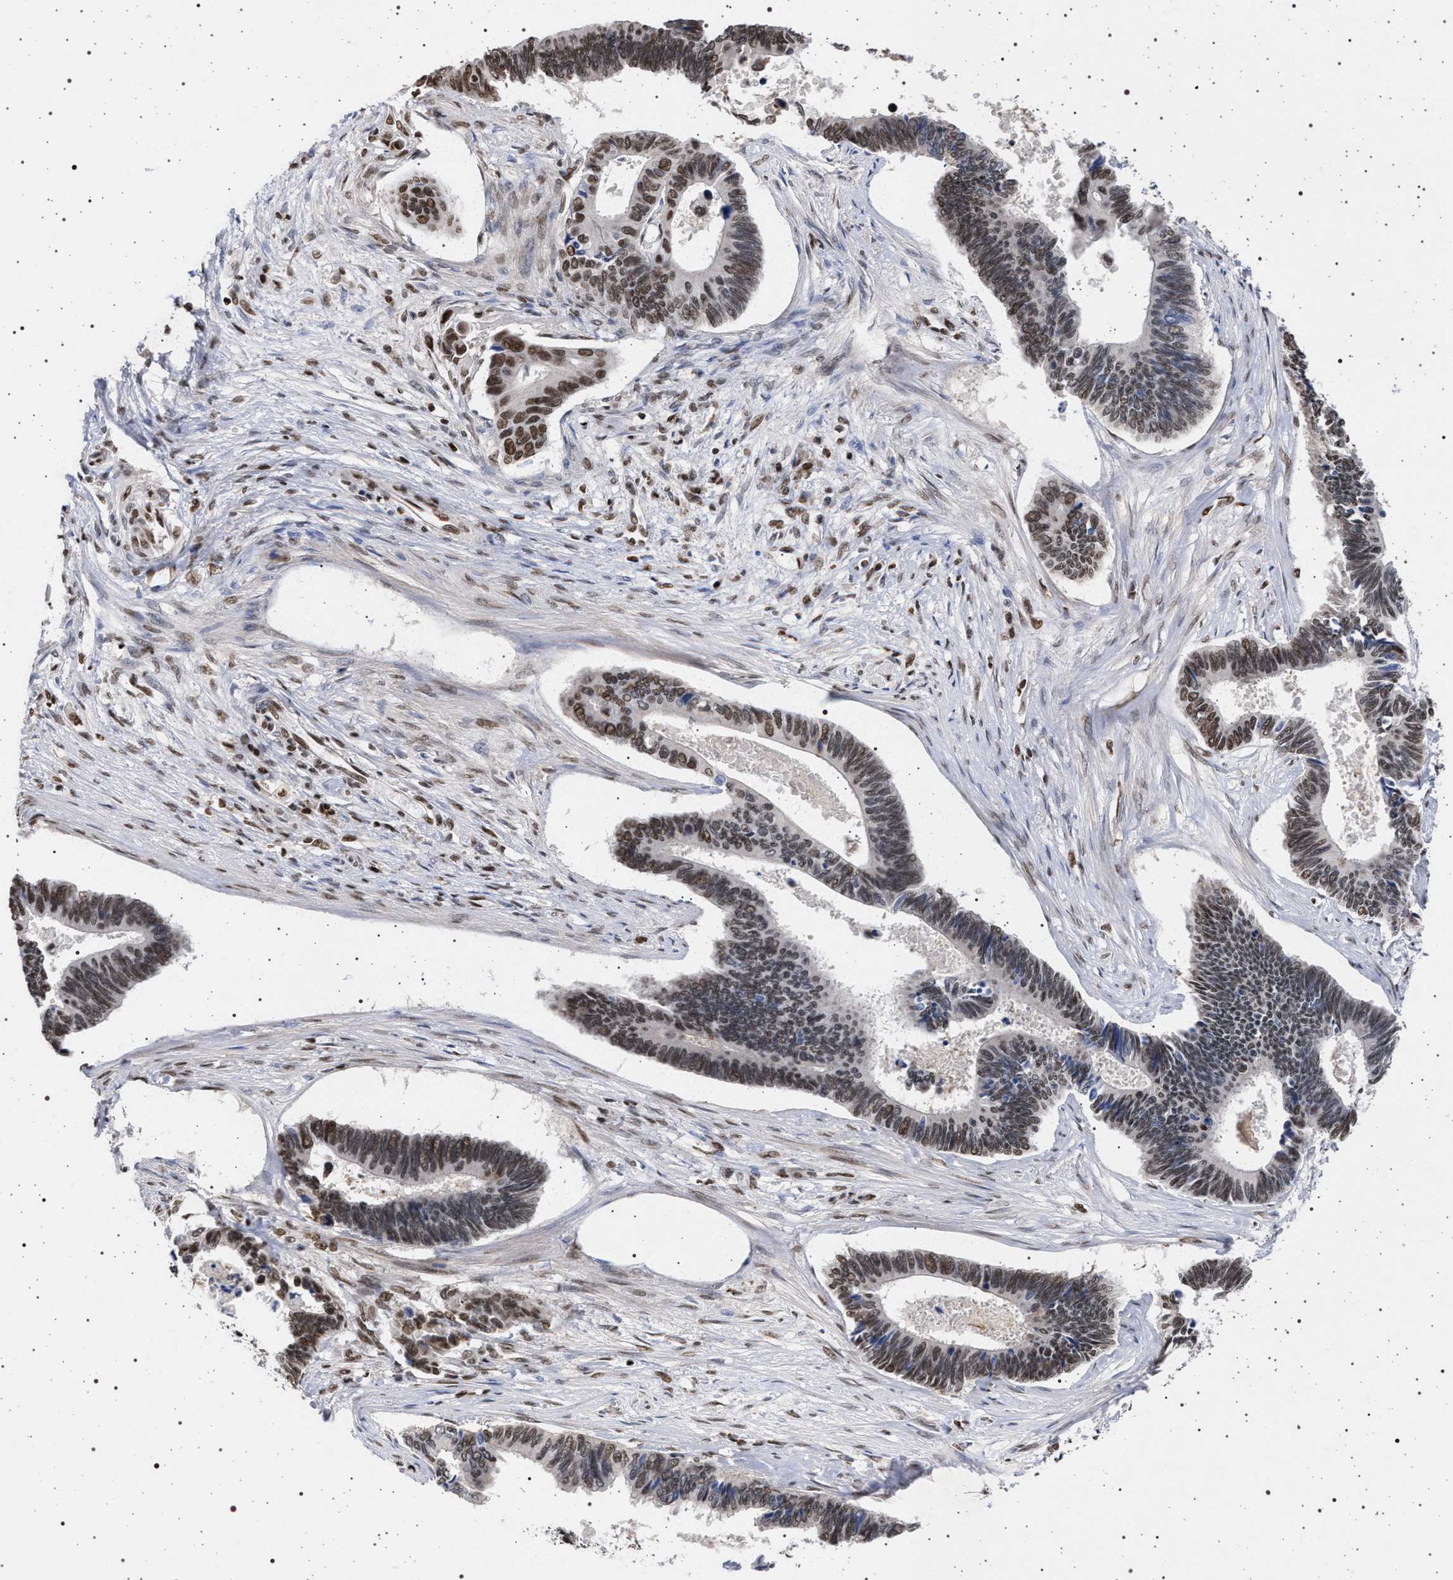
{"staining": {"intensity": "moderate", "quantity": ">75%", "location": "nuclear"}, "tissue": "pancreatic cancer", "cell_type": "Tumor cells", "image_type": "cancer", "snomed": [{"axis": "morphology", "description": "Adenocarcinoma, NOS"}, {"axis": "topography", "description": "Pancreas"}], "caption": "Immunohistochemistry (IHC) of pancreatic cancer (adenocarcinoma) reveals medium levels of moderate nuclear expression in about >75% of tumor cells.", "gene": "PHF12", "patient": {"sex": "female", "age": 70}}